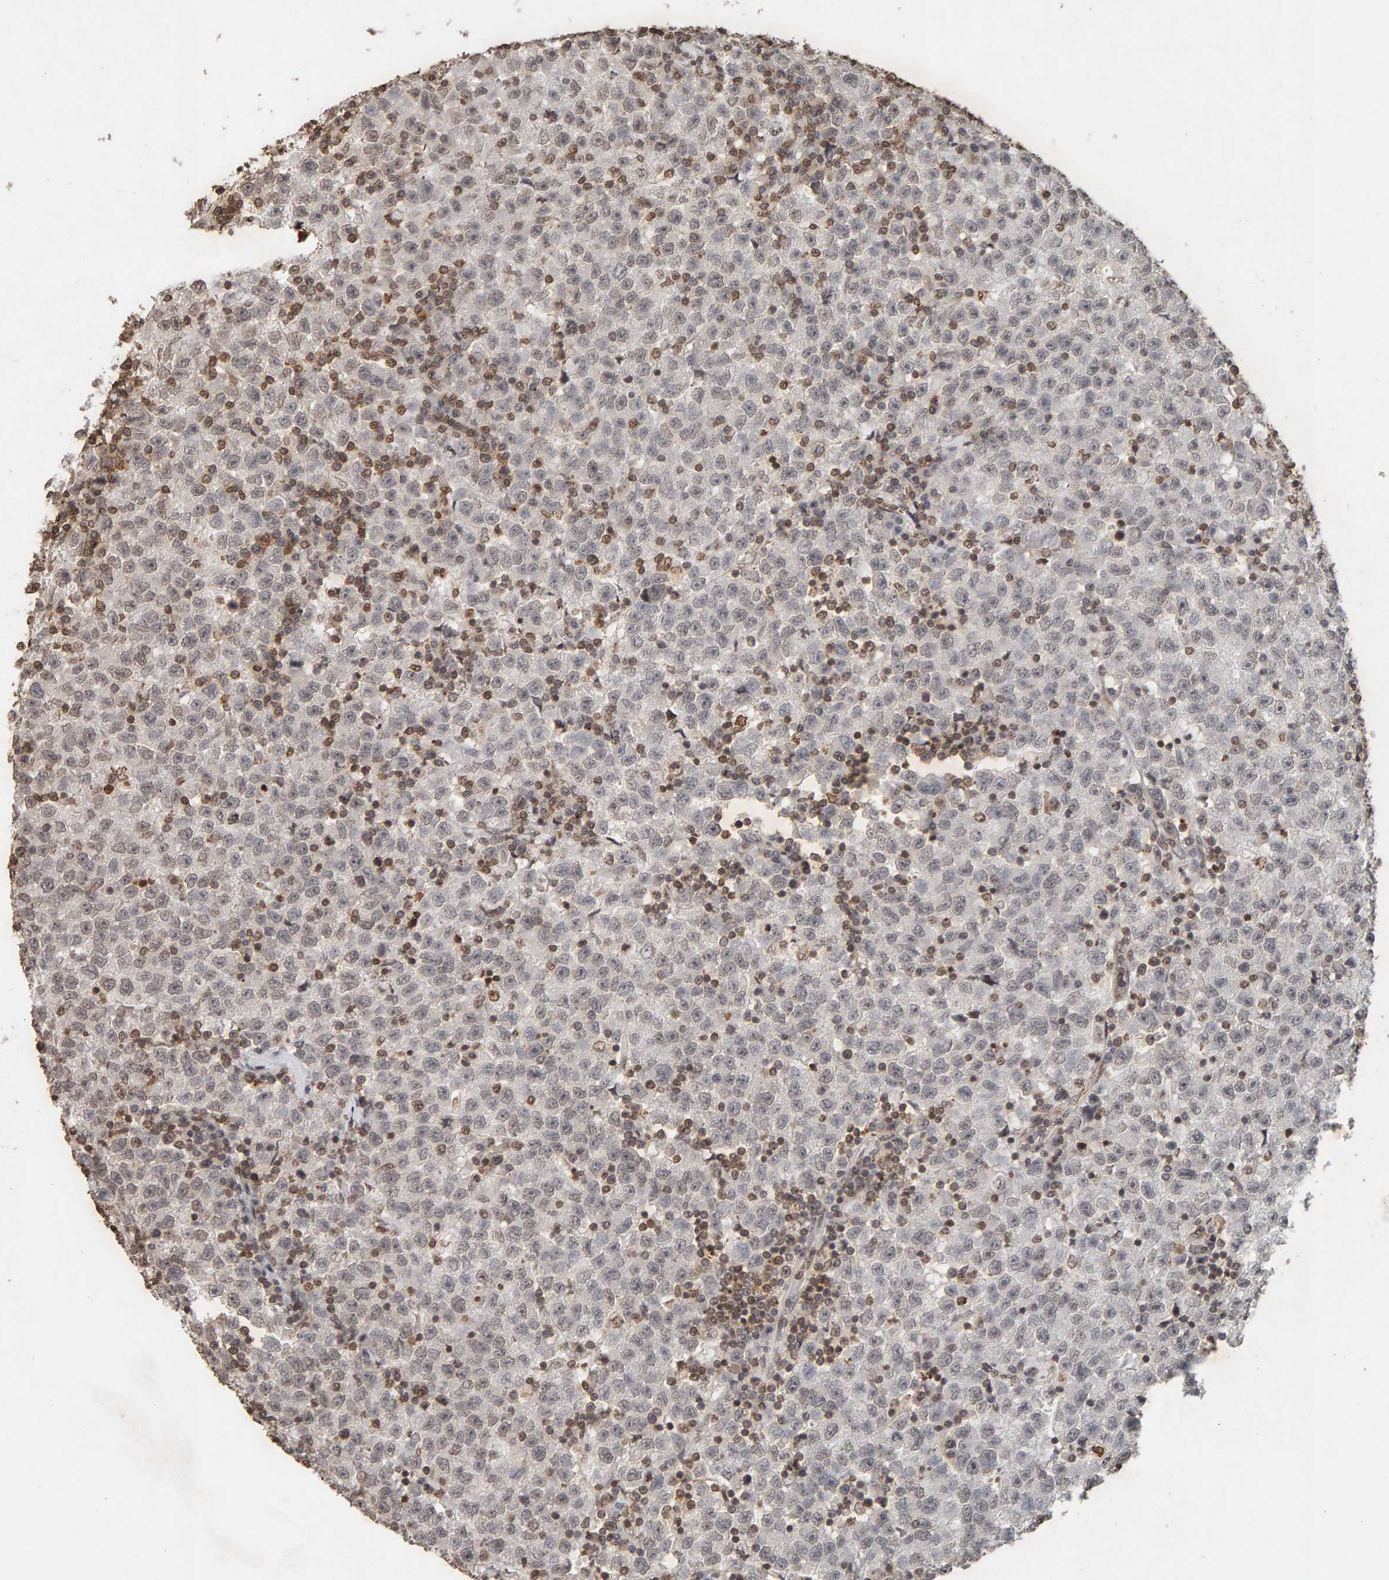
{"staining": {"intensity": "weak", "quantity": "<25%", "location": "nuclear"}, "tissue": "testis cancer", "cell_type": "Tumor cells", "image_type": "cancer", "snomed": [{"axis": "morphology", "description": "Seminoma, NOS"}, {"axis": "topography", "description": "Testis"}], "caption": "Tumor cells are negative for protein expression in human testis cancer (seminoma).", "gene": "DNAJB5", "patient": {"sex": "male", "age": 22}}